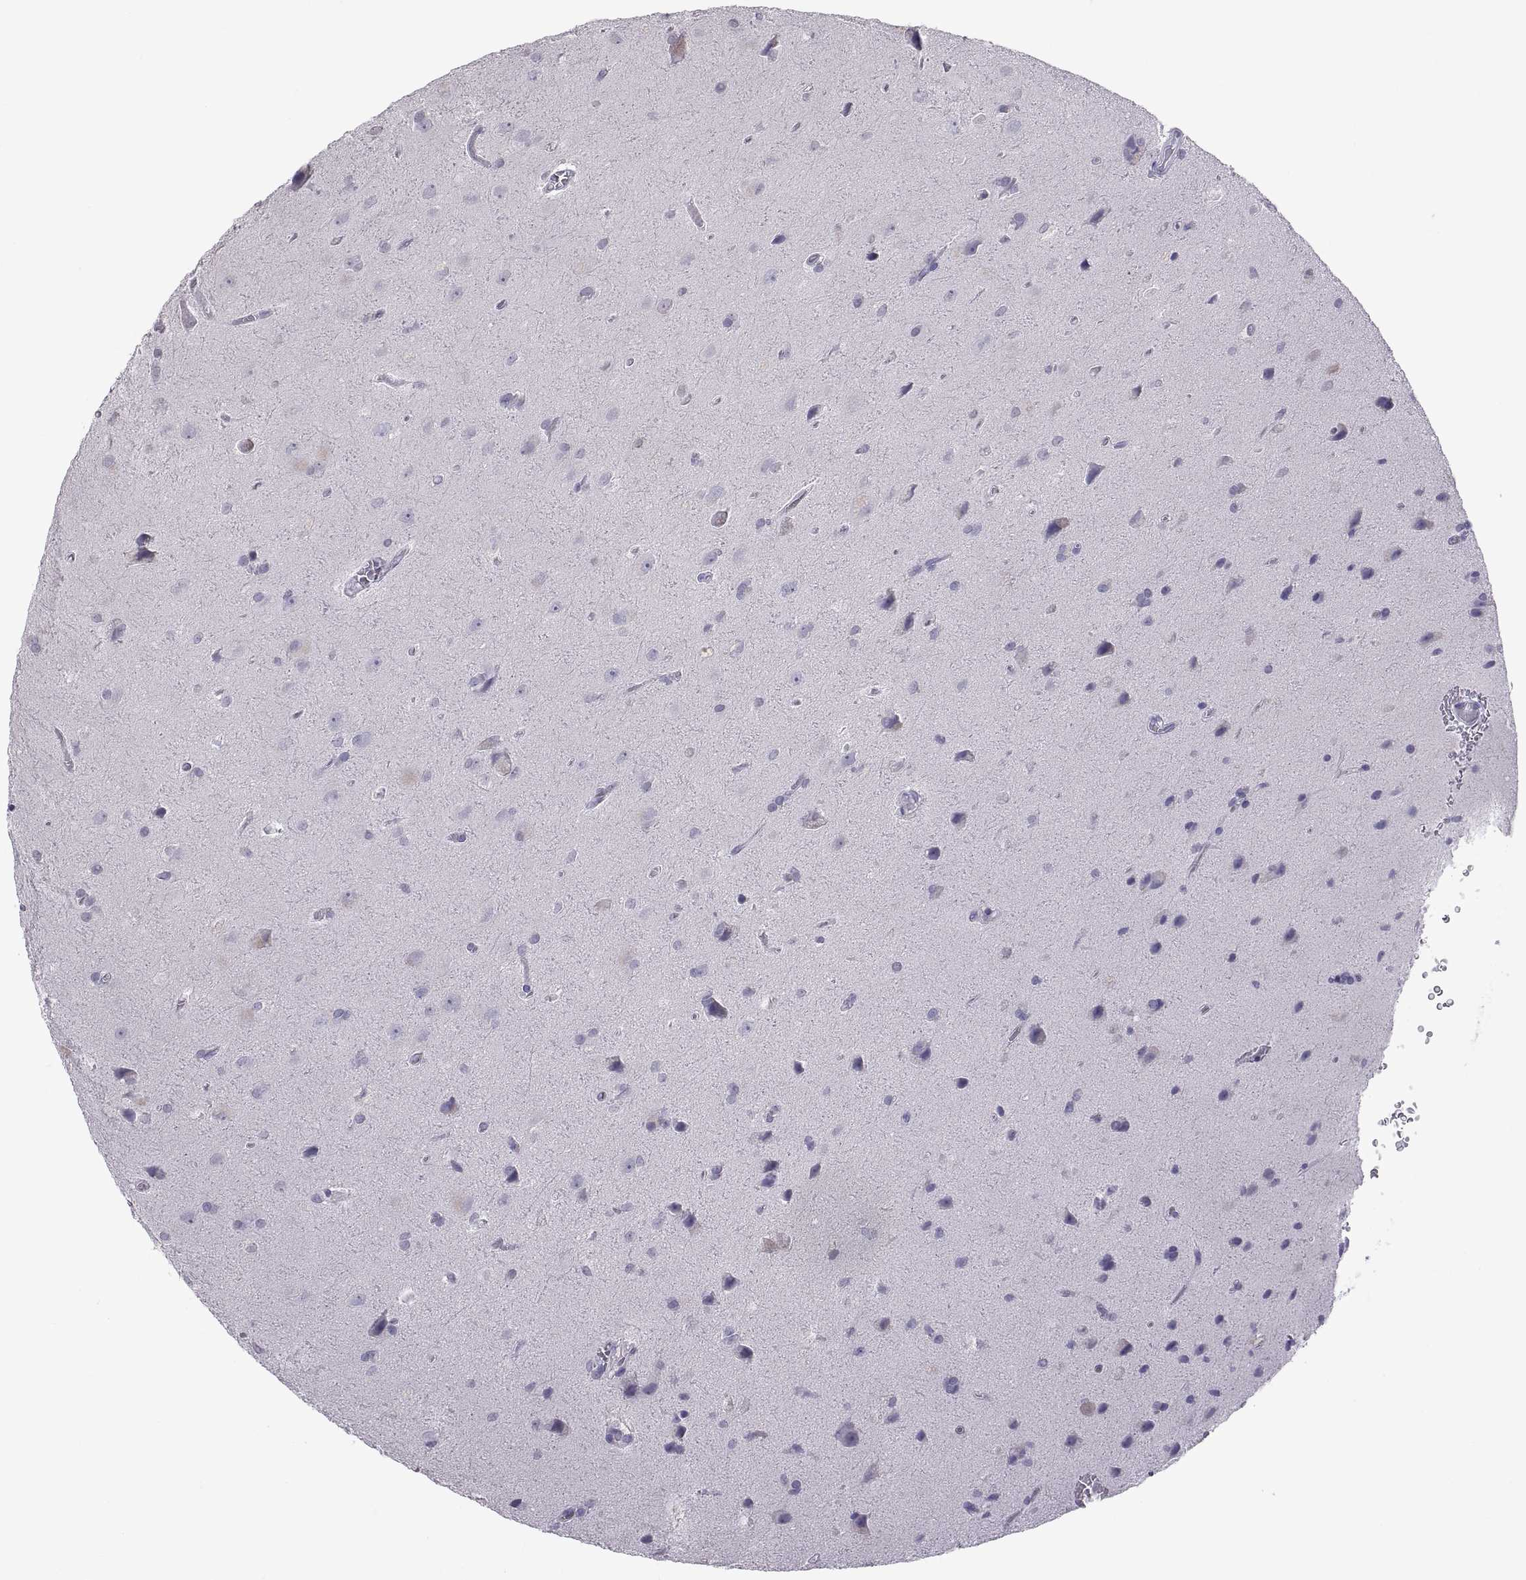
{"staining": {"intensity": "negative", "quantity": "none", "location": "none"}, "tissue": "glioma", "cell_type": "Tumor cells", "image_type": "cancer", "snomed": [{"axis": "morphology", "description": "Glioma, malignant, Low grade"}, {"axis": "topography", "description": "Brain"}], "caption": "Immunohistochemistry of human glioma displays no expression in tumor cells. Brightfield microscopy of IHC stained with DAB (brown) and hematoxylin (blue), captured at high magnification.", "gene": "RNASE12", "patient": {"sex": "male", "age": 58}}